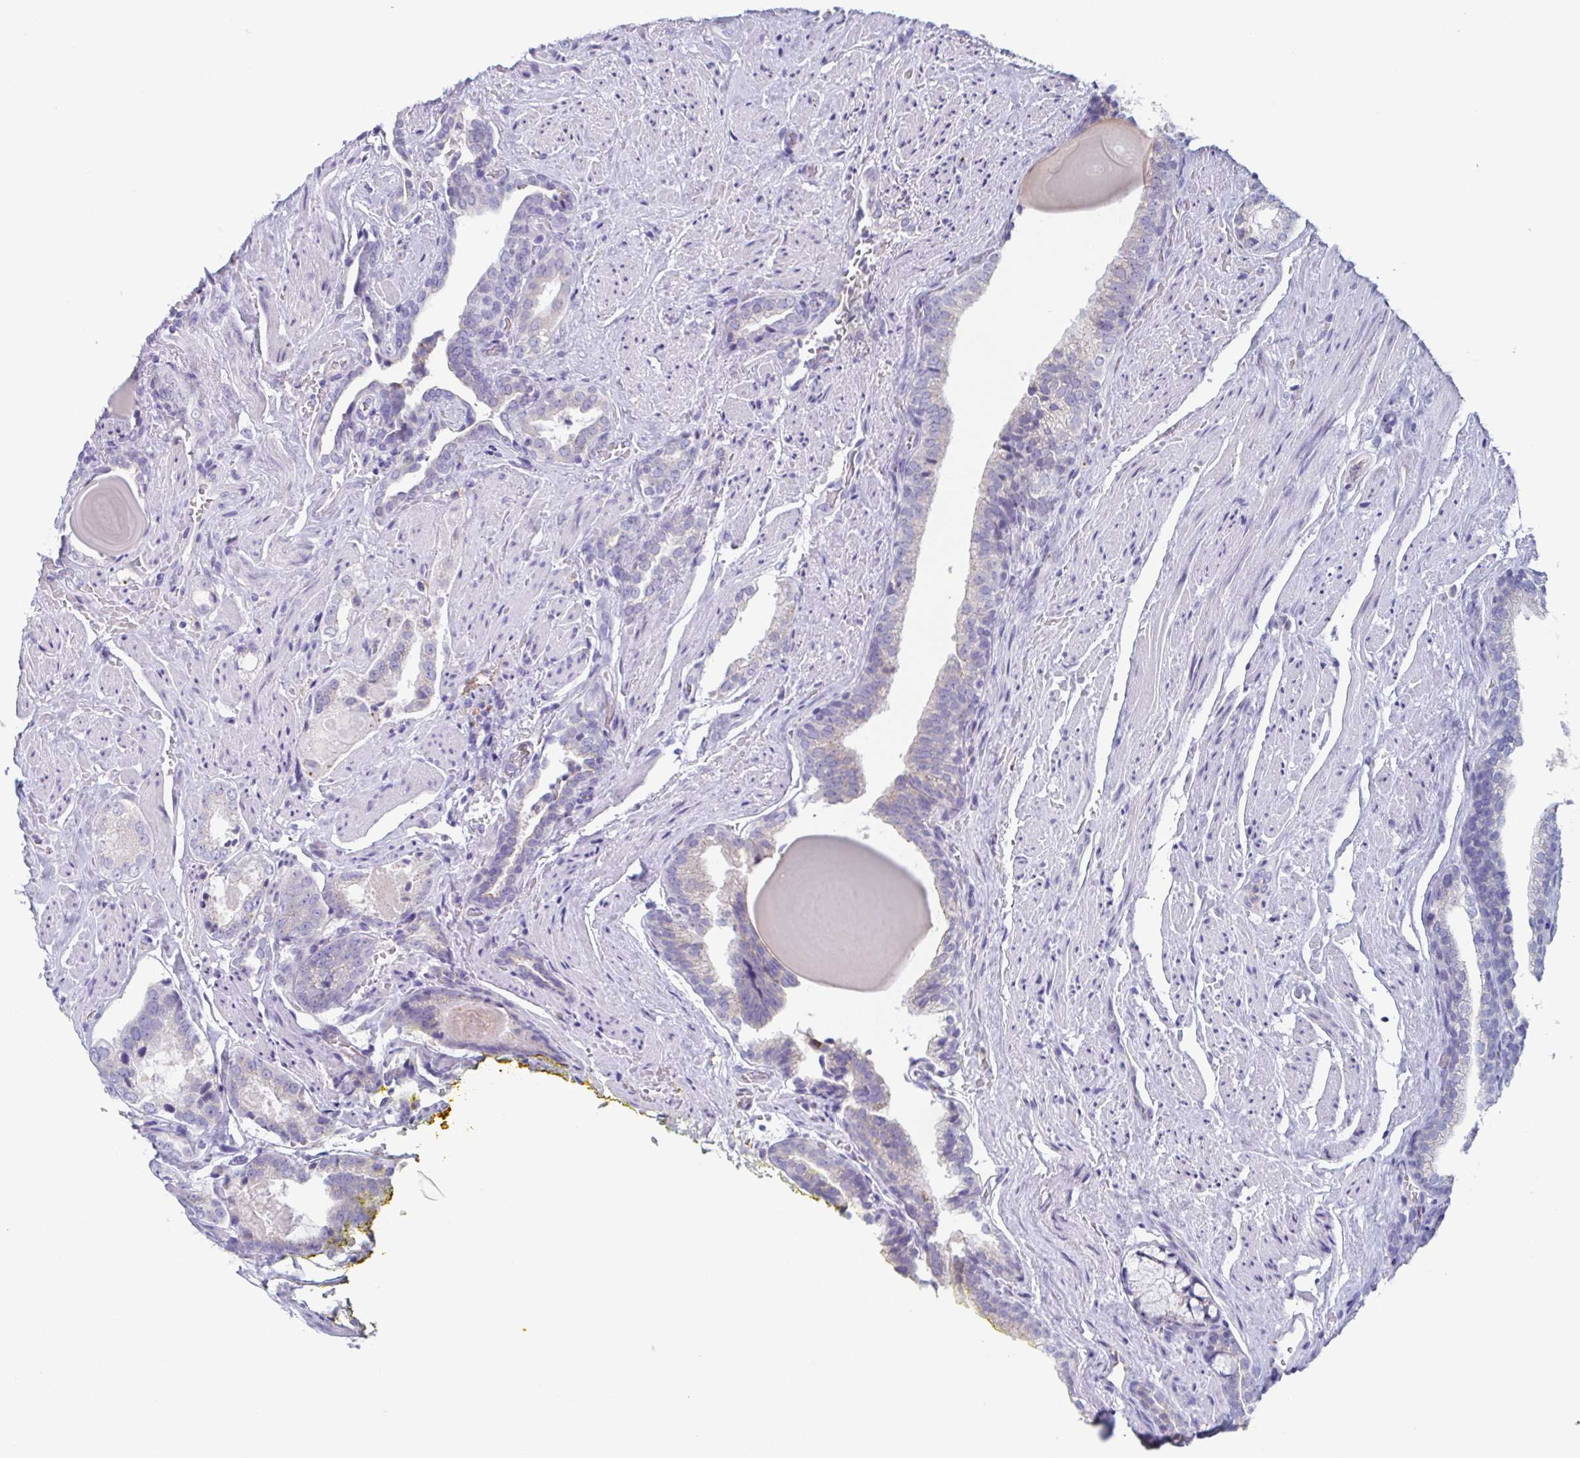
{"staining": {"intensity": "negative", "quantity": "none", "location": "none"}, "tissue": "prostate cancer", "cell_type": "Tumor cells", "image_type": "cancer", "snomed": [{"axis": "morphology", "description": "Adenocarcinoma, High grade"}, {"axis": "topography", "description": "Prostate"}], "caption": "Immunohistochemistry micrograph of neoplastic tissue: human high-grade adenocarcinoma (prostate) stained with DAB (3,3'-diaminobenzidine) exhibits no significant protein expression in tumor cells.", "gene": "LYRM2", "patient": {"sex": "male", "age": 65}}